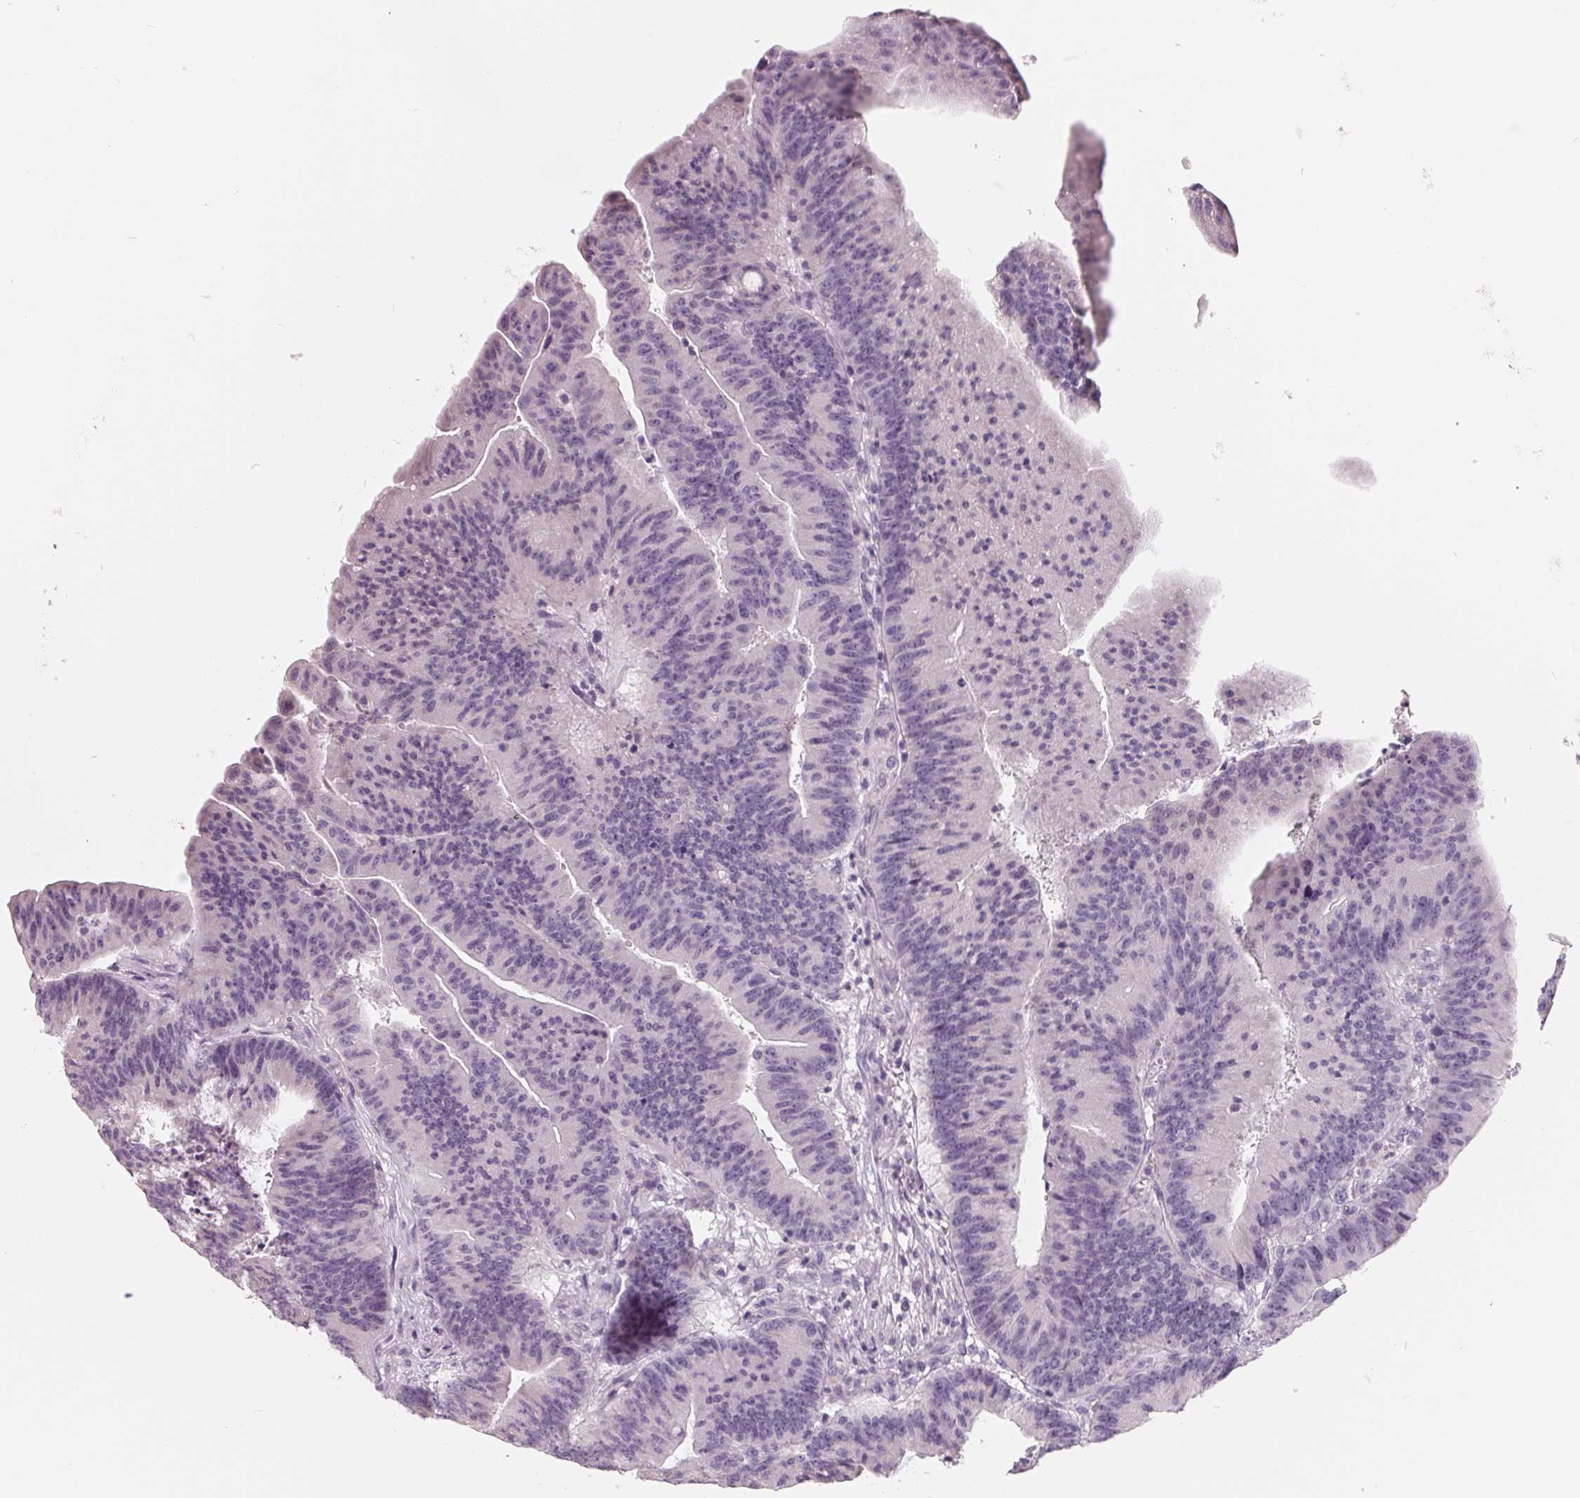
{"staining": {"intensity": "negative", "quantity": "none", "location": "none"}, "tissue": "colorectal cancer", "cell_type": "Tumor cells", "image_type": "cancer", "snomed": [{"axis": "morphology", "description": "Adenocarcinoma, NOS"}, {"axis": "topography", "description": "Colon"}], "caption": "Colorectal cancer (adenocarcinoma) was stained to show a protein in brown. There is no significant positivity in tumor cells.", "gene": "FTCD", "patient": {"sex": "female", "age": 78}}